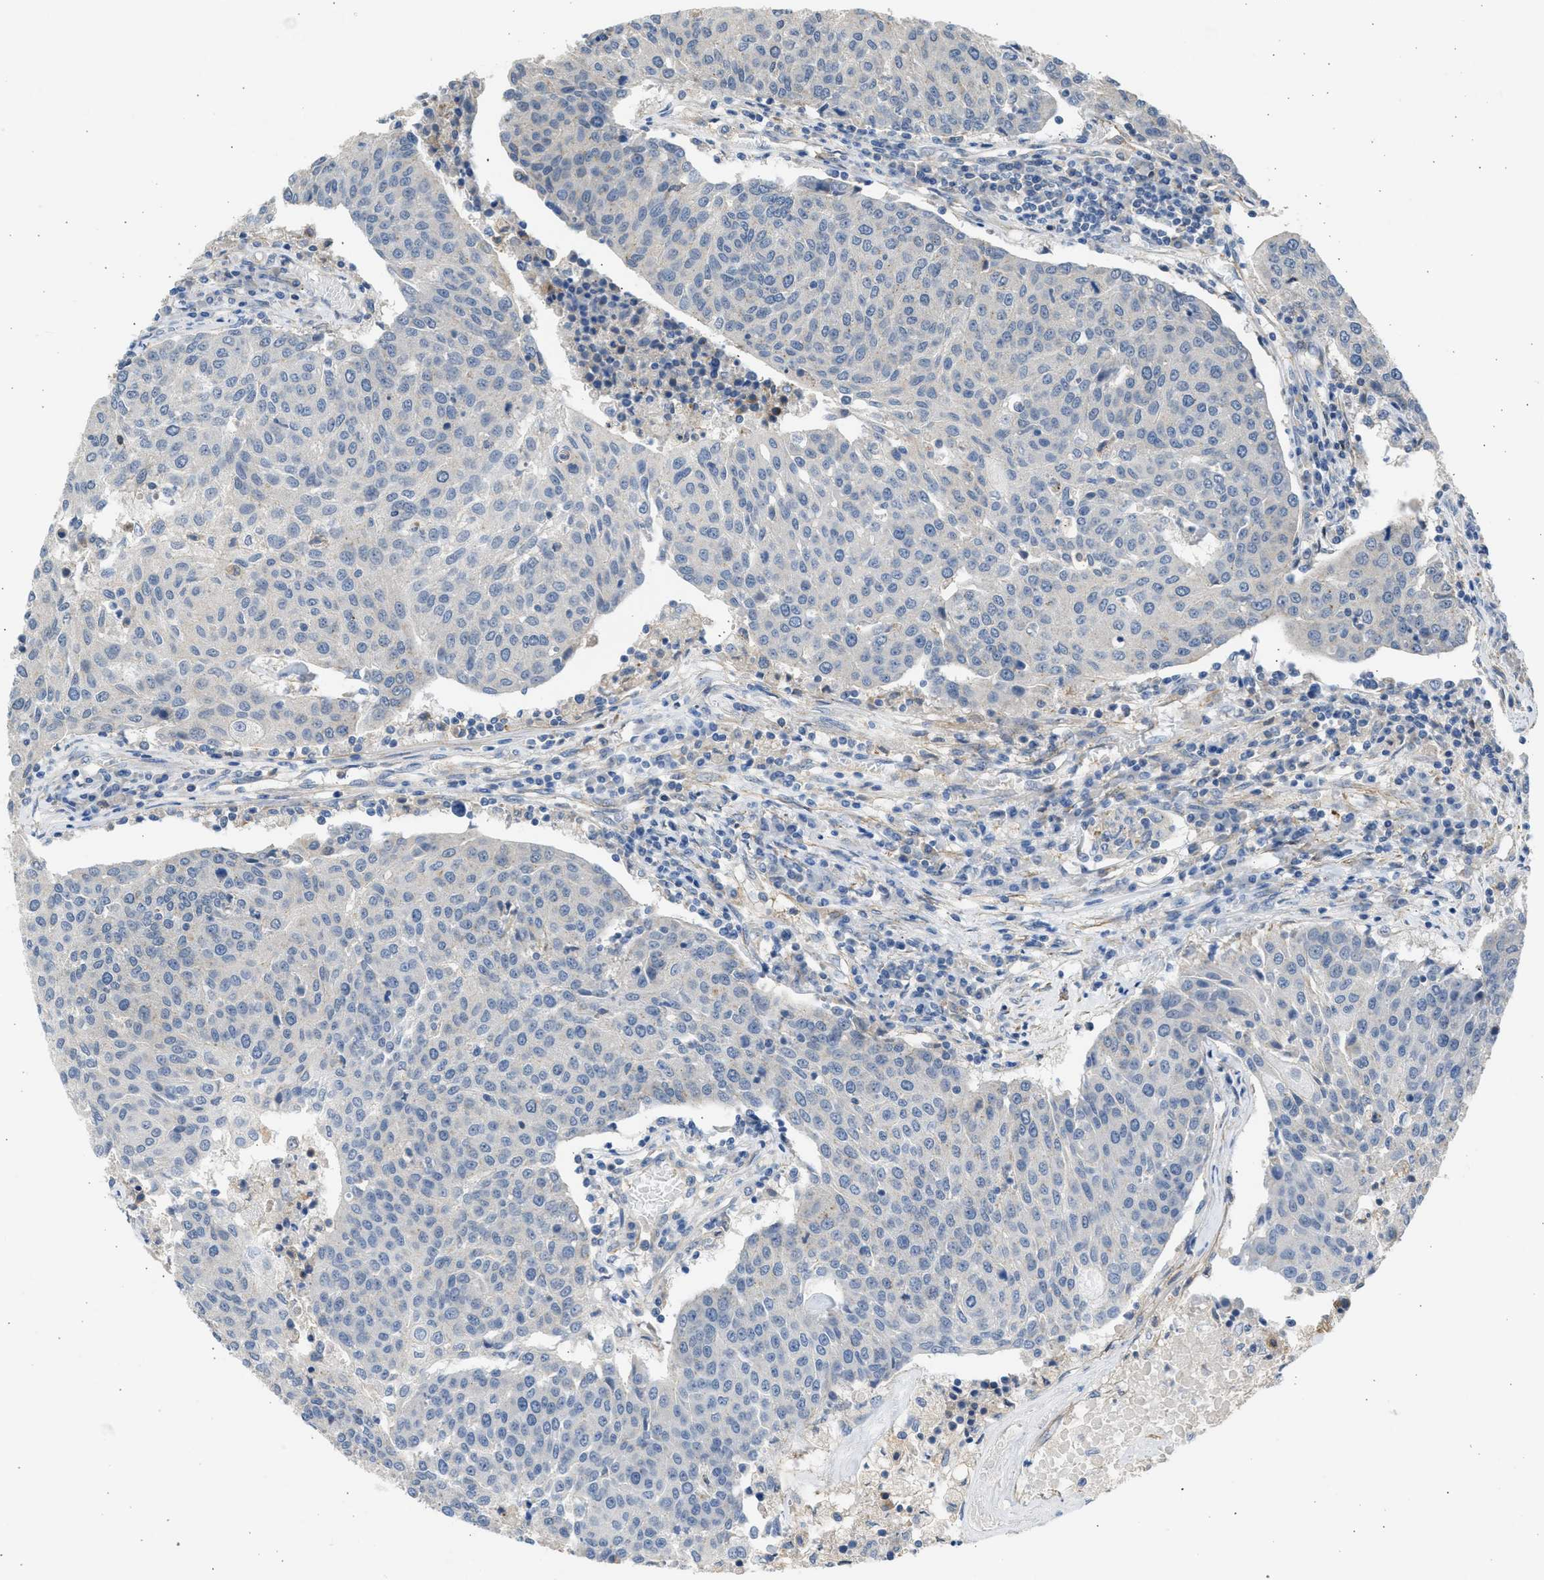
{"staining": {"intensity": "negative", "quantity": "none", "location": "none"}, "tissue": "urothelial cancer", "cell_type": "Tumor cells", "image_type": "cancer", "snomed": [{"axis": "morphology", "description": "Urothelial carcinoma, High grade"}, {"axis": "topography", "description": "Urinary bladder"}], "caption": "Protein analysis of high-grade urothelial carcinoma demonstrates no significant positivity in tumor cells. (Immunohistochemistry, brightfield microscopy, high magnification).", "gene": "PCNX3", "patient": {"sex": "female", "age": 85}}